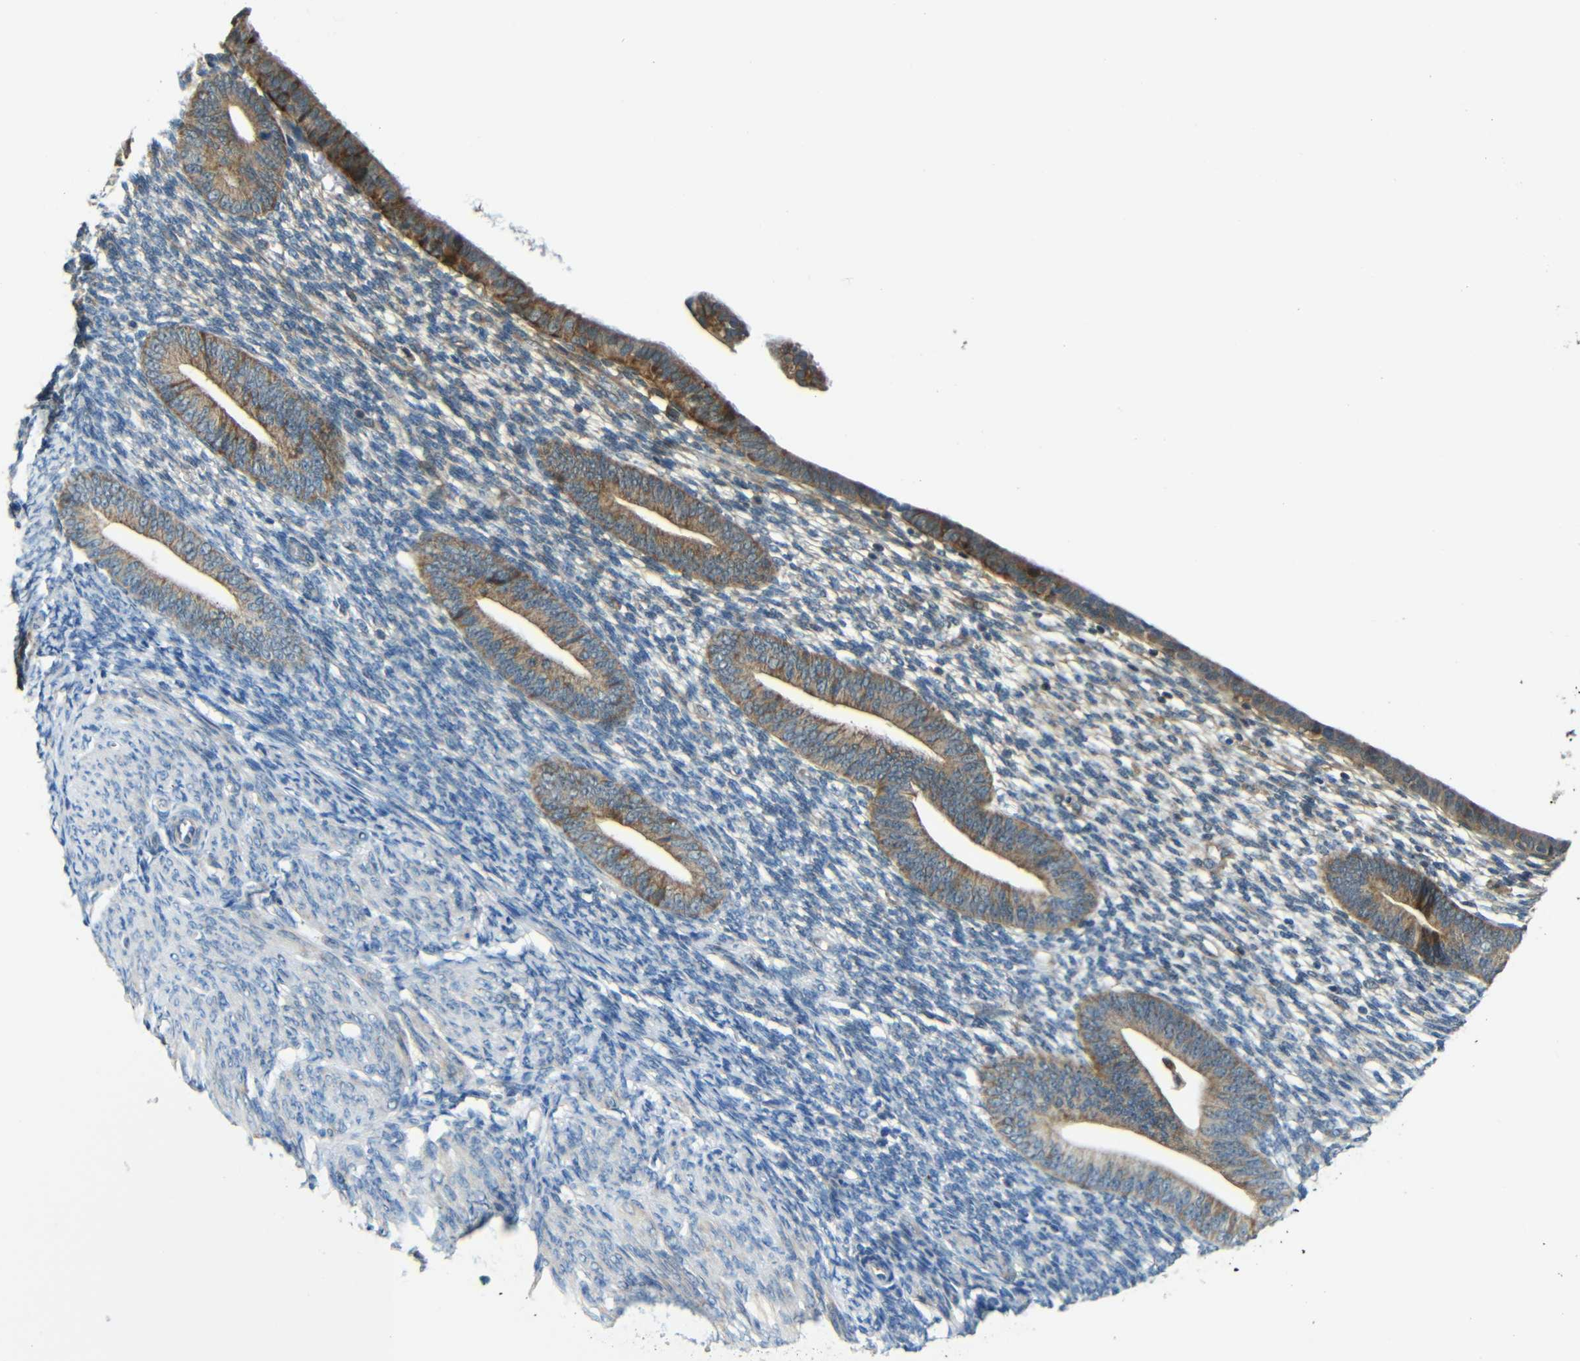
{"staining": {"intensity": "weak", "quantity": "<25%", "location": "cytoplasmic/membranous"}, "tissue": "endometrium", "cell_type": "Cells in endometrial stroma", "image_type": "normal", "snomed": [{"axis": "morphology", "description": "Normal tissue, NOS"}, {"axis": "topography", "description": "Endometrium"}], "caption": "IHC micrograph of unremarkable endometrium: endometrium stained with DAB reveals no significant protein expression in cells in endometrial stroma.", "gene": "FNDC3A", "patient": {"sex": "female", "age": 57}}